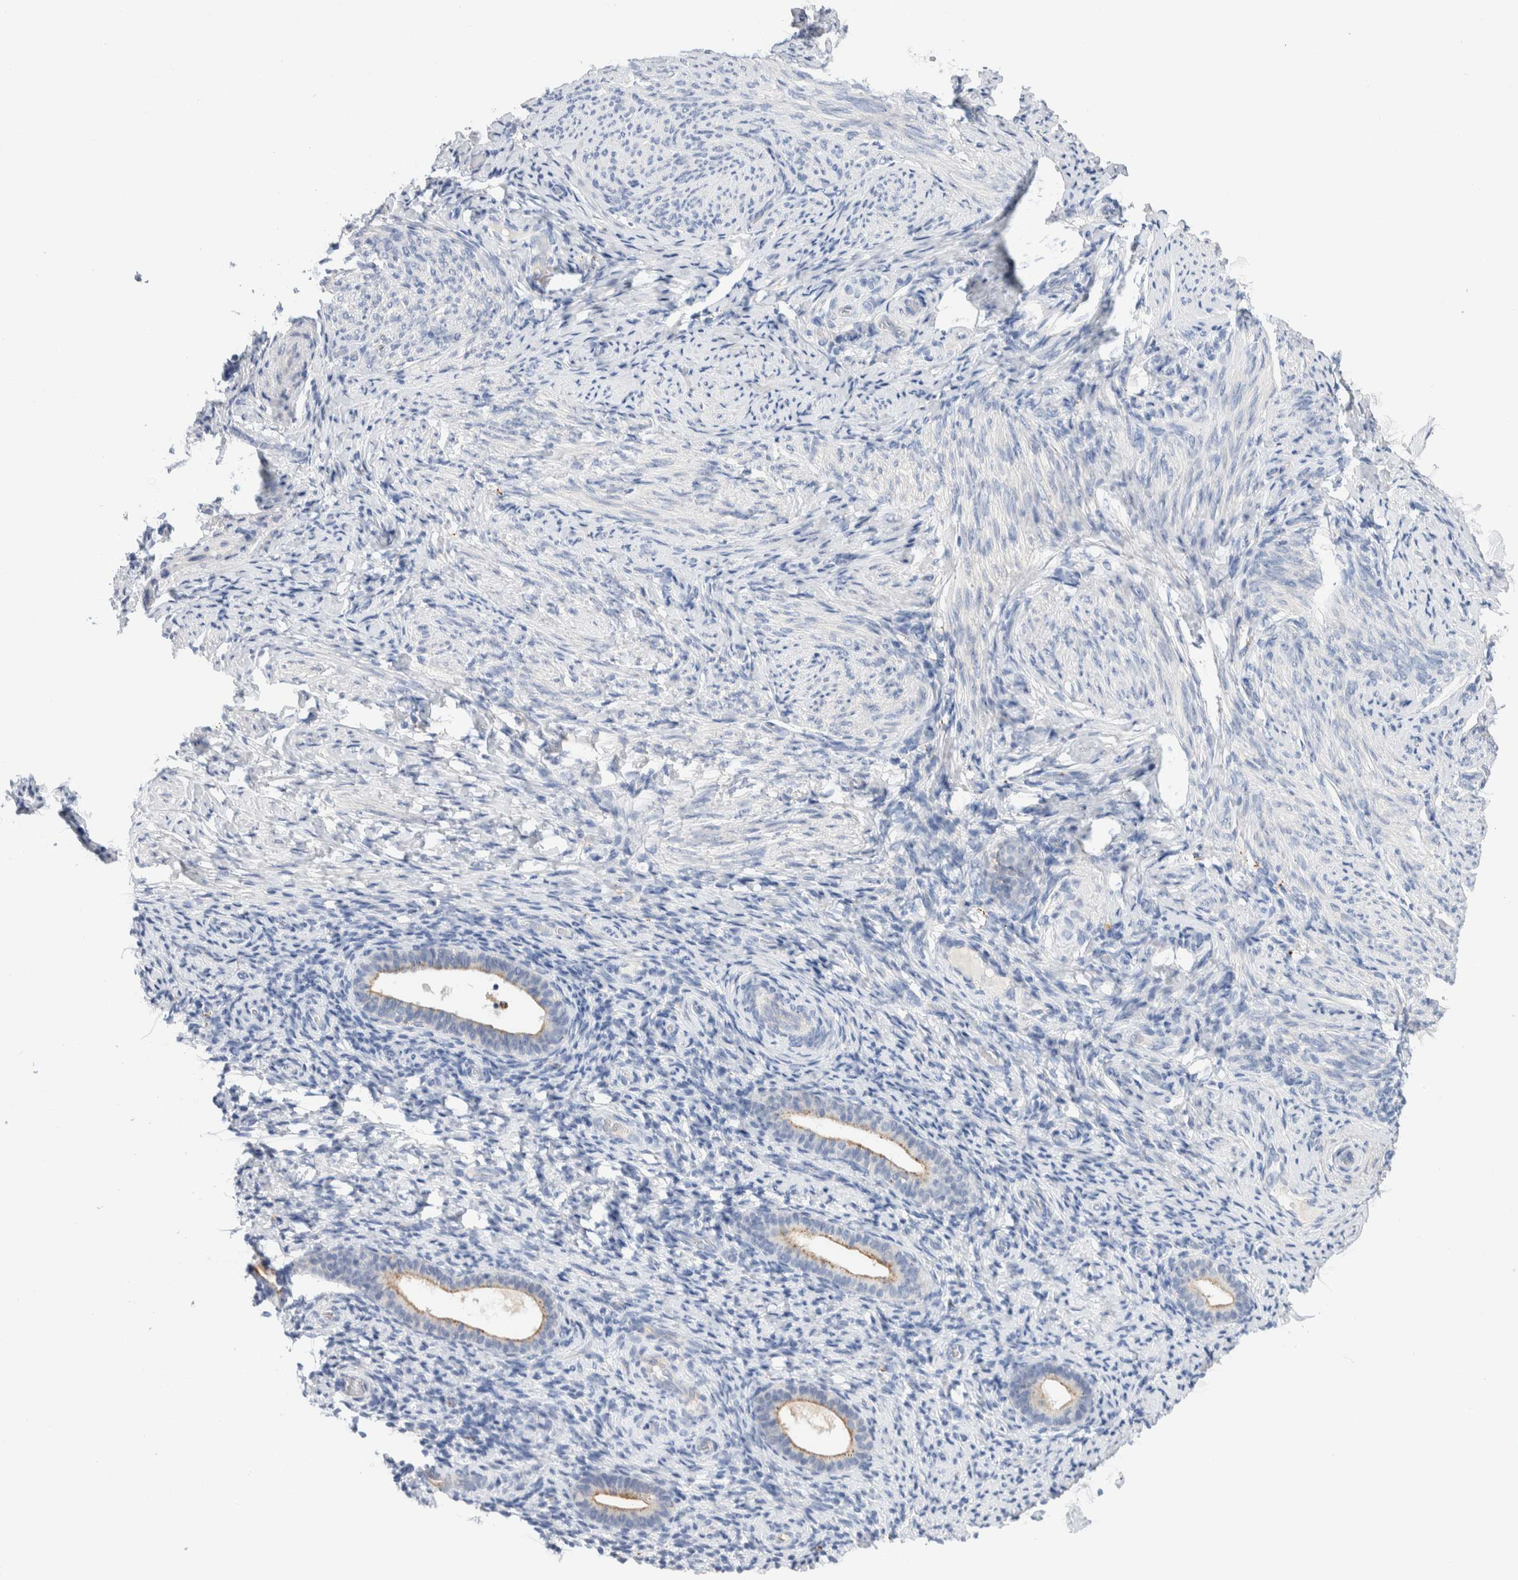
{"staining": {"intensity": "negative", "quantity": "none", "location": "none"}, "tissue": "endometrium", "cell_type": "Cells in endometrial stroma", "image_type": "normal", "snomed": [{"axis": "morphology", "description": "Normal tissue, NOS"}, {"axis": "topography", "description": "Endometrium"}], "caption": "A high-resolution image shows IHC staining of benign endometrium, which reveals no significant staining in cells in endometrial stroma. The staining is performed using DAB (3,3'-diaminobenzidine) brown chromogen with nuclei counter-stained in using hematoxylin.", "gene": "METRNL", "patient": {"sex": "female", "age": 51}}